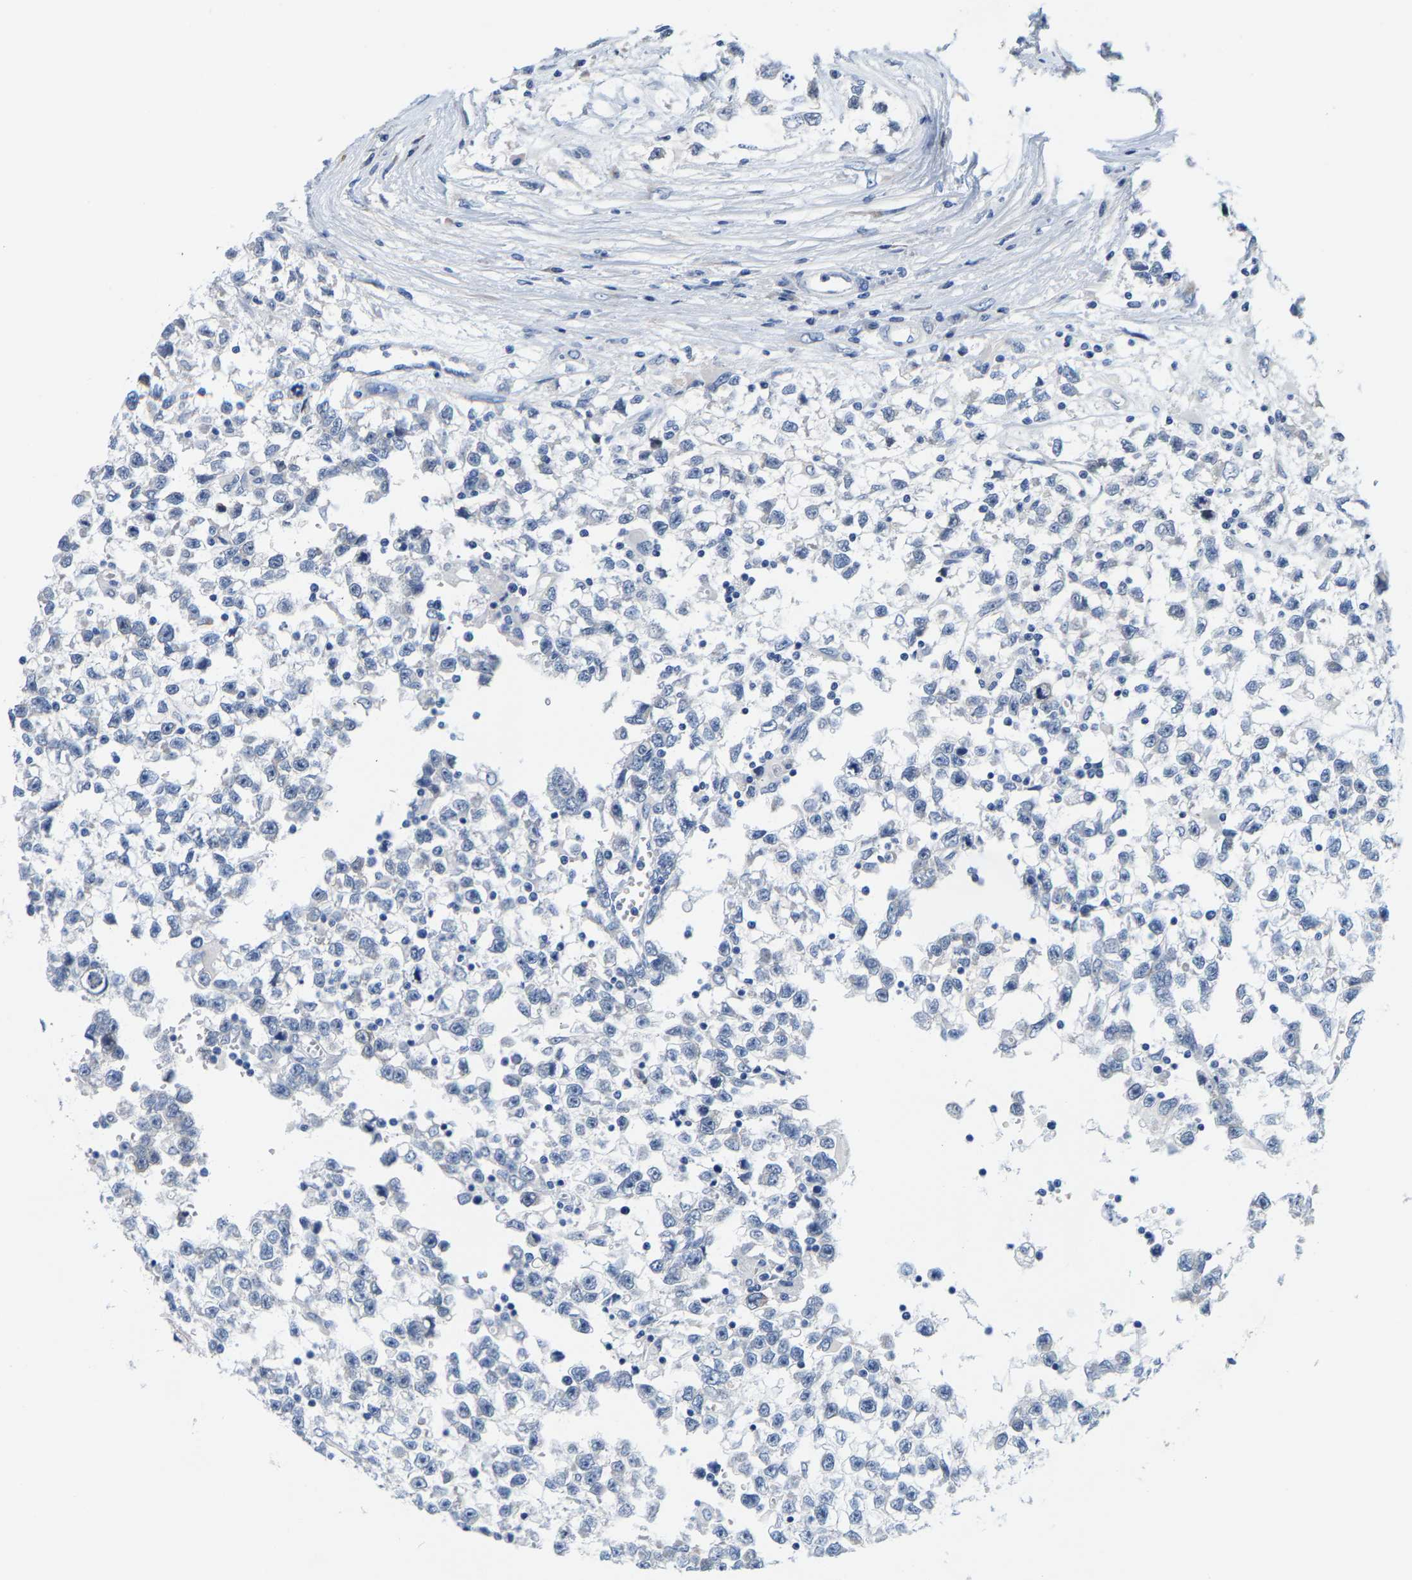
{"staining": {"intensity": "negative", "quantity": "none", "location": "none"}, "tissue": "testis cancer", "cell_type": "Tumor cells", "image_type": "cancer", "snomed": [{"axis": "morphology", "description": "Seminoma, NOS"}, {"axis": "morphology", "description": "Carcinoma, Embryonal, NOS"}, {"axis": "topography", "description": "Testis"}], "caption": "Tumor cells show no significant expression in testis cancer (seminoma). (Immunohistochemistry, brightfield microscopy, high magnification).", "gene": "KLHL1", "patient": {"sex": "male", "age": 51}}